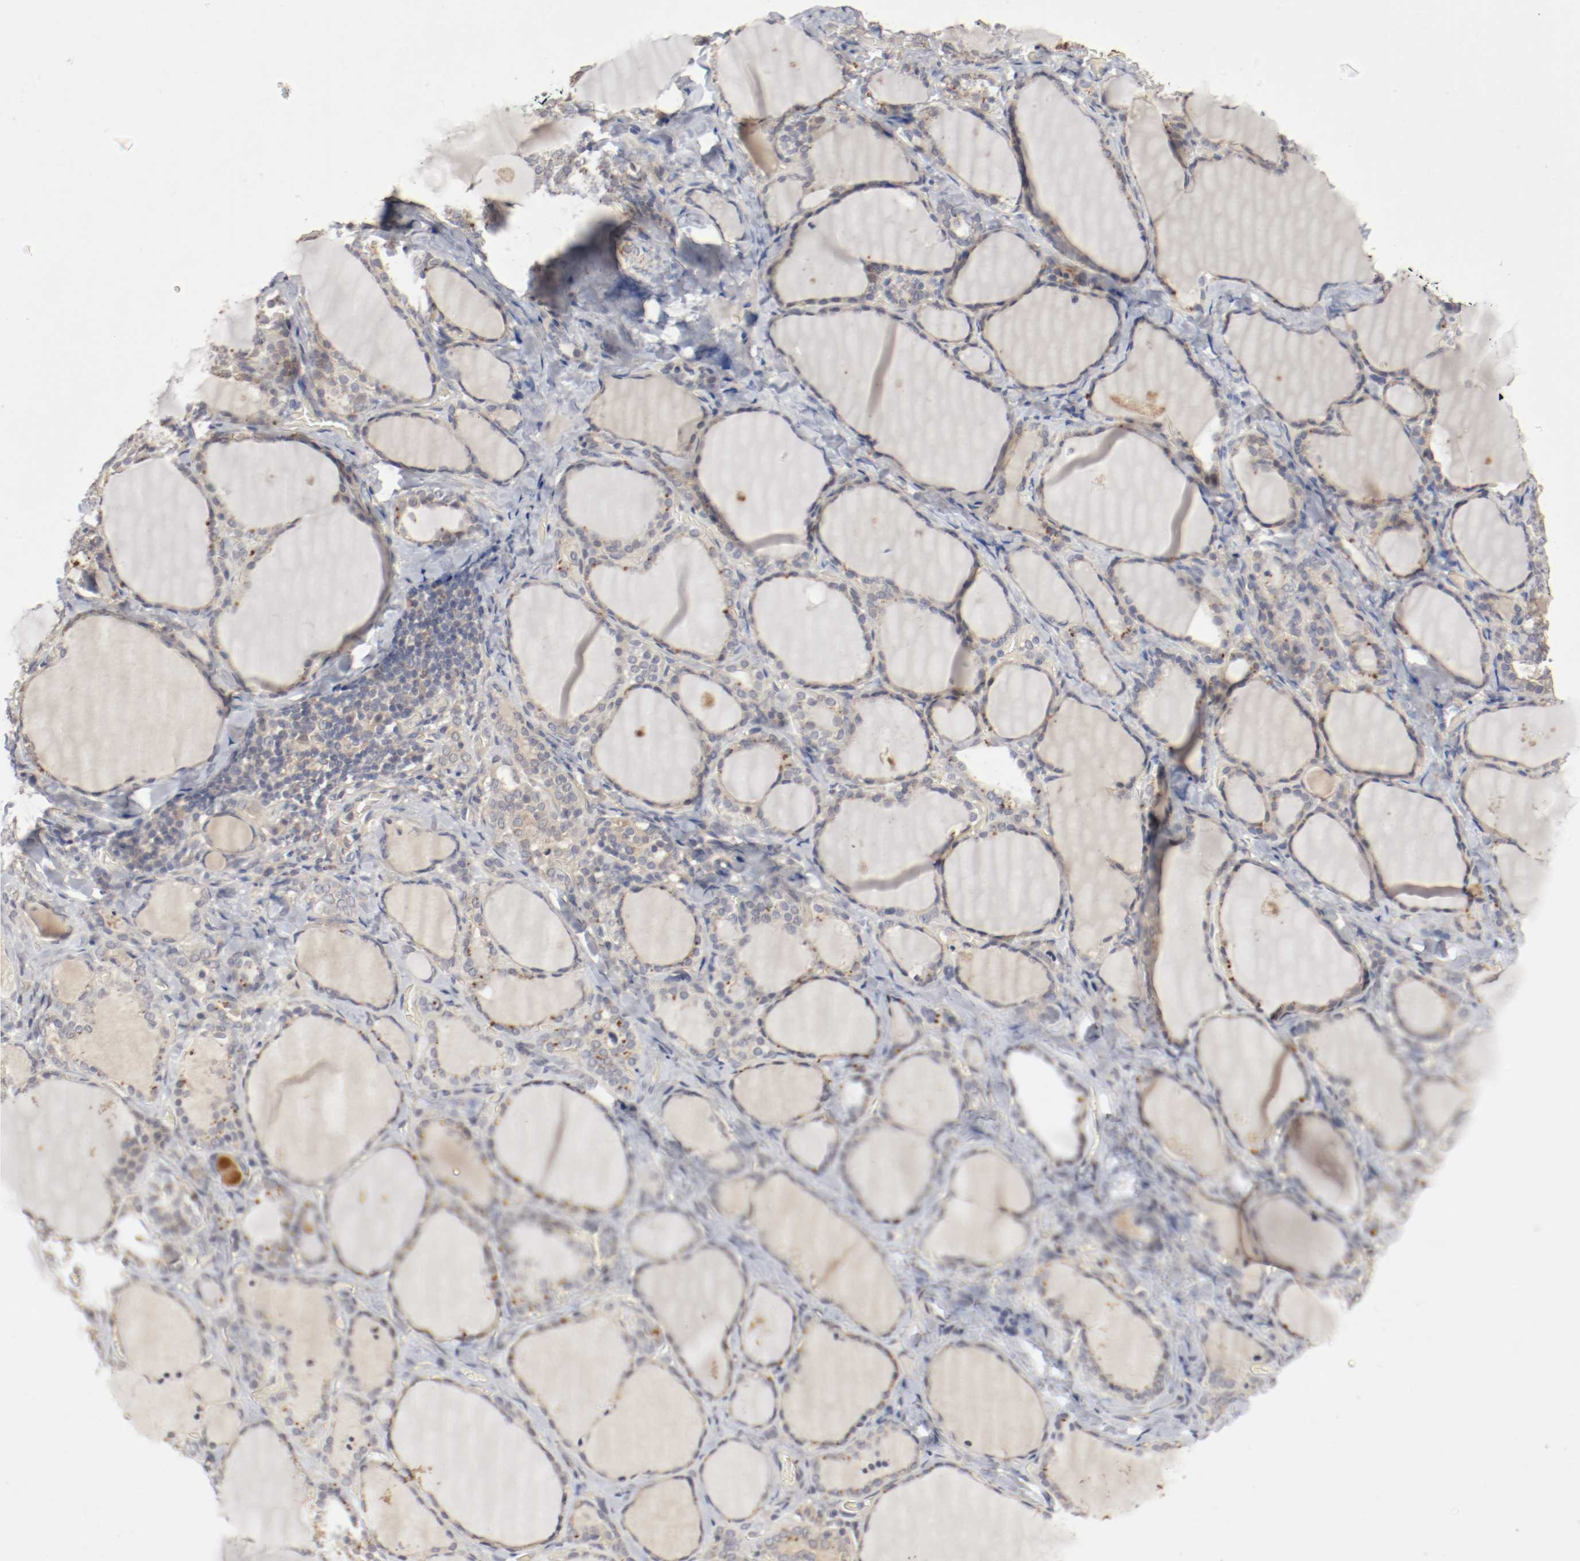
{"staining": {"intensity": "weak", "quantity": "25%-75%", "location": "cytoplasmic/membranous"}, "tissue": "thyroid gland", "cell_type": "Glandular cells", "image_type": "normal", "snomed": [{"axis": "morphology", "description": "Normal tissue, NOS"}, {"axis": "morphology", "description": "Papillary adenocarcinoma, NOS"}, {"axis": "topography", "description": "Thyroid gland"}], "caption": "A brown stain labels weak cytoplasmic/membranous expression of a protein in glandular cells of benign human thyroid gland.", "gene": "REN", "patient": {"sex": "female", "age": 30}}